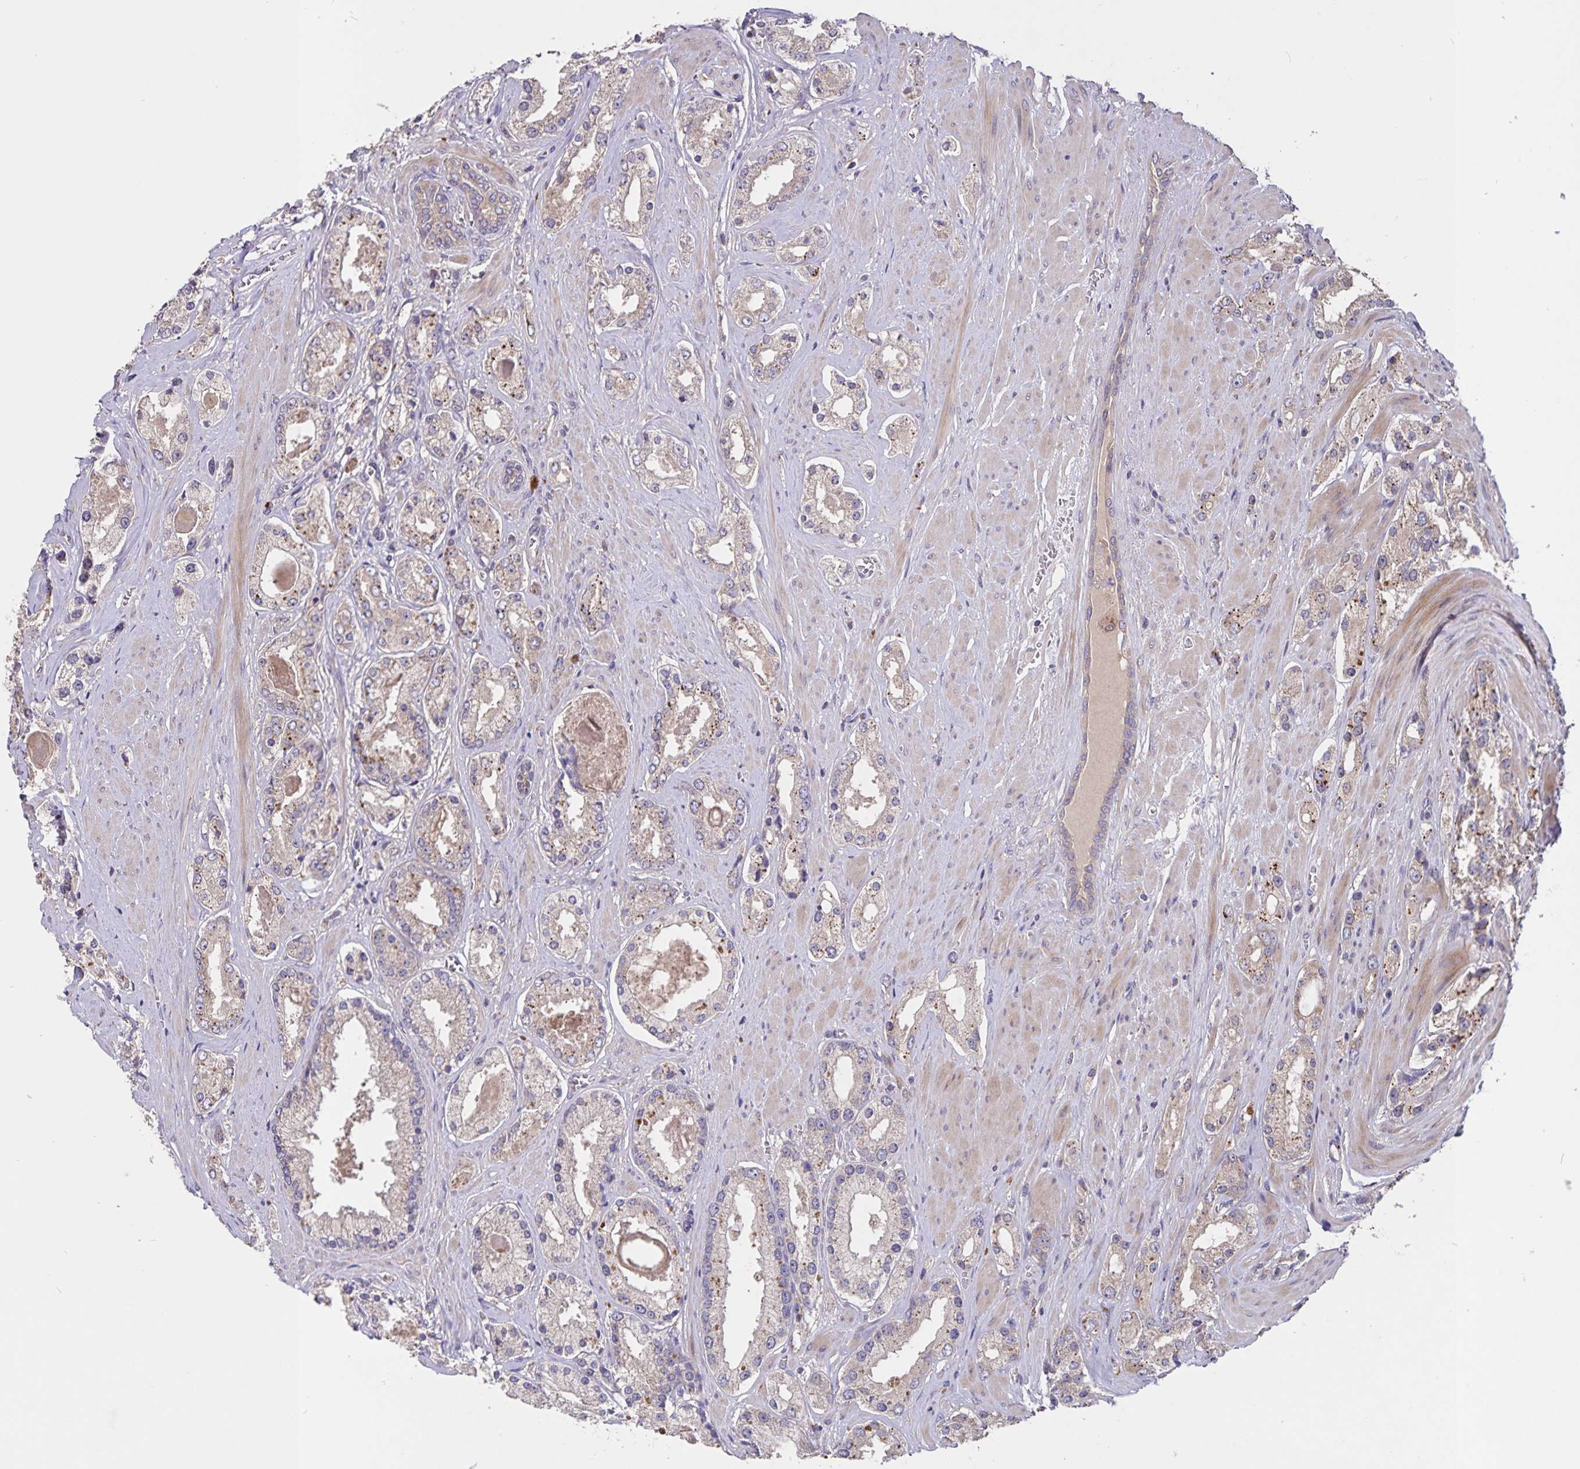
{"staining": {"intensity": "moderate", "quantity": "25%-75%", "location": "cytoplasmic/membranous"}, "tissue": "prostate cancer", "cell_type": "Tumor cells", "image_type": "cancer", "snomed": [{"axis": "morphology", "description": "Adenocarcinoma, High grade"}, {"axis": "topography", "description": "Prostate"}], "caption": "A medium amount of moderate cytoplasmic/membranous expression is present in approximately 25%-75% of tumor cells in high-grade adenocarcinoma (prostate) tissue.", "gene": "FBXL16", "patient": {"sex": "male", "age": 67}}